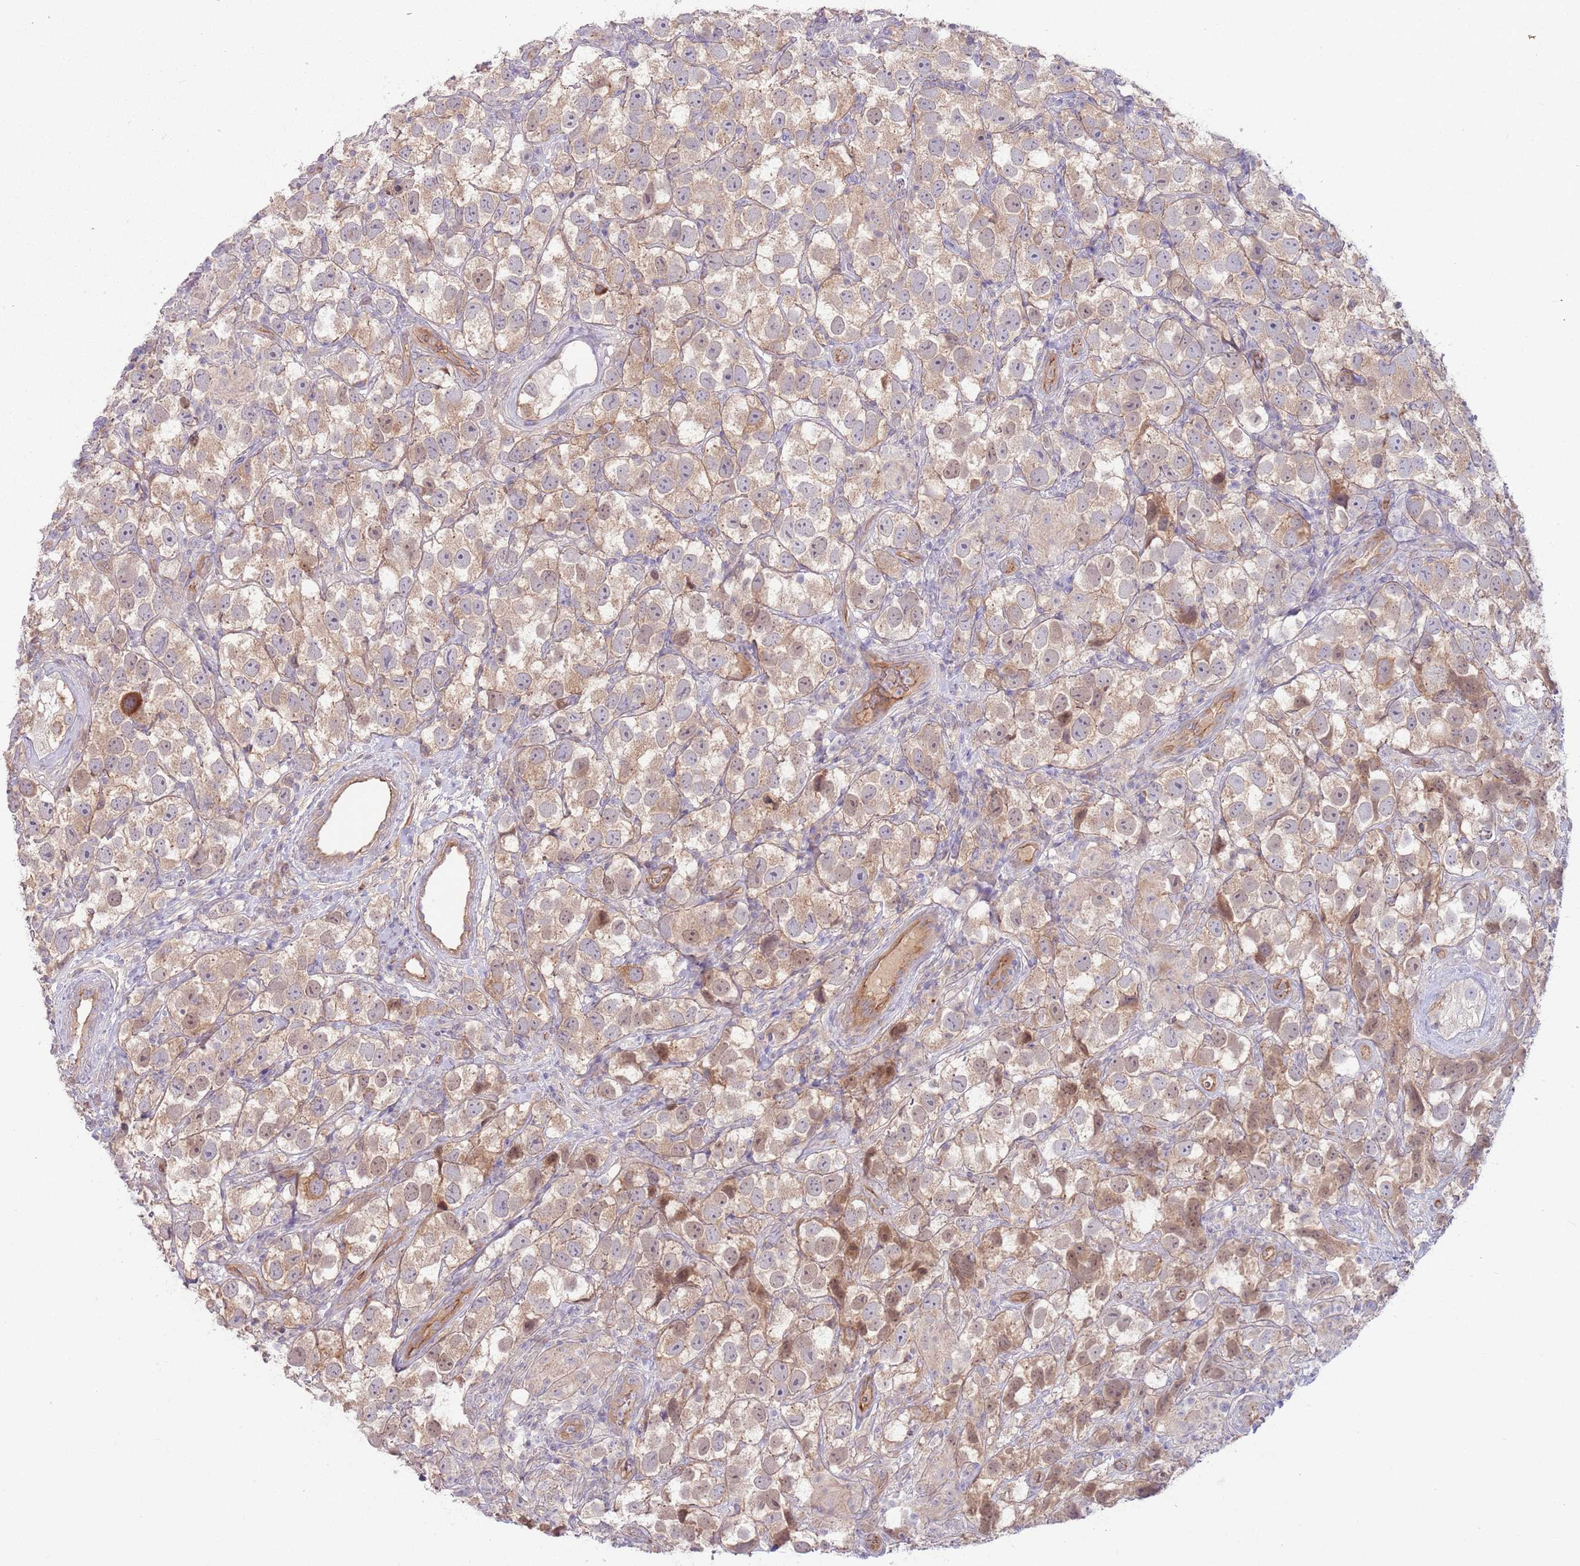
{"staining": {"intensity": "weak", "quantity": ">75%", "location": "cytoplasmic/membranous"}, "tissue": "testis cancer", "cell_type": "Tumor cells", "image_type": "cancer", "snomed": [{"axis": "morphology", "description": "Seminoma, NOS"}, {"axis": "topography", "description": "Testis"}], "caption": "IHC of human testis cancer exhibits low levels of weak cytoplasmic/membranous staining in approximately >75% of tumor cells.", "gene": "SAV1", "patient": {"sex": "male", "age": 26}}